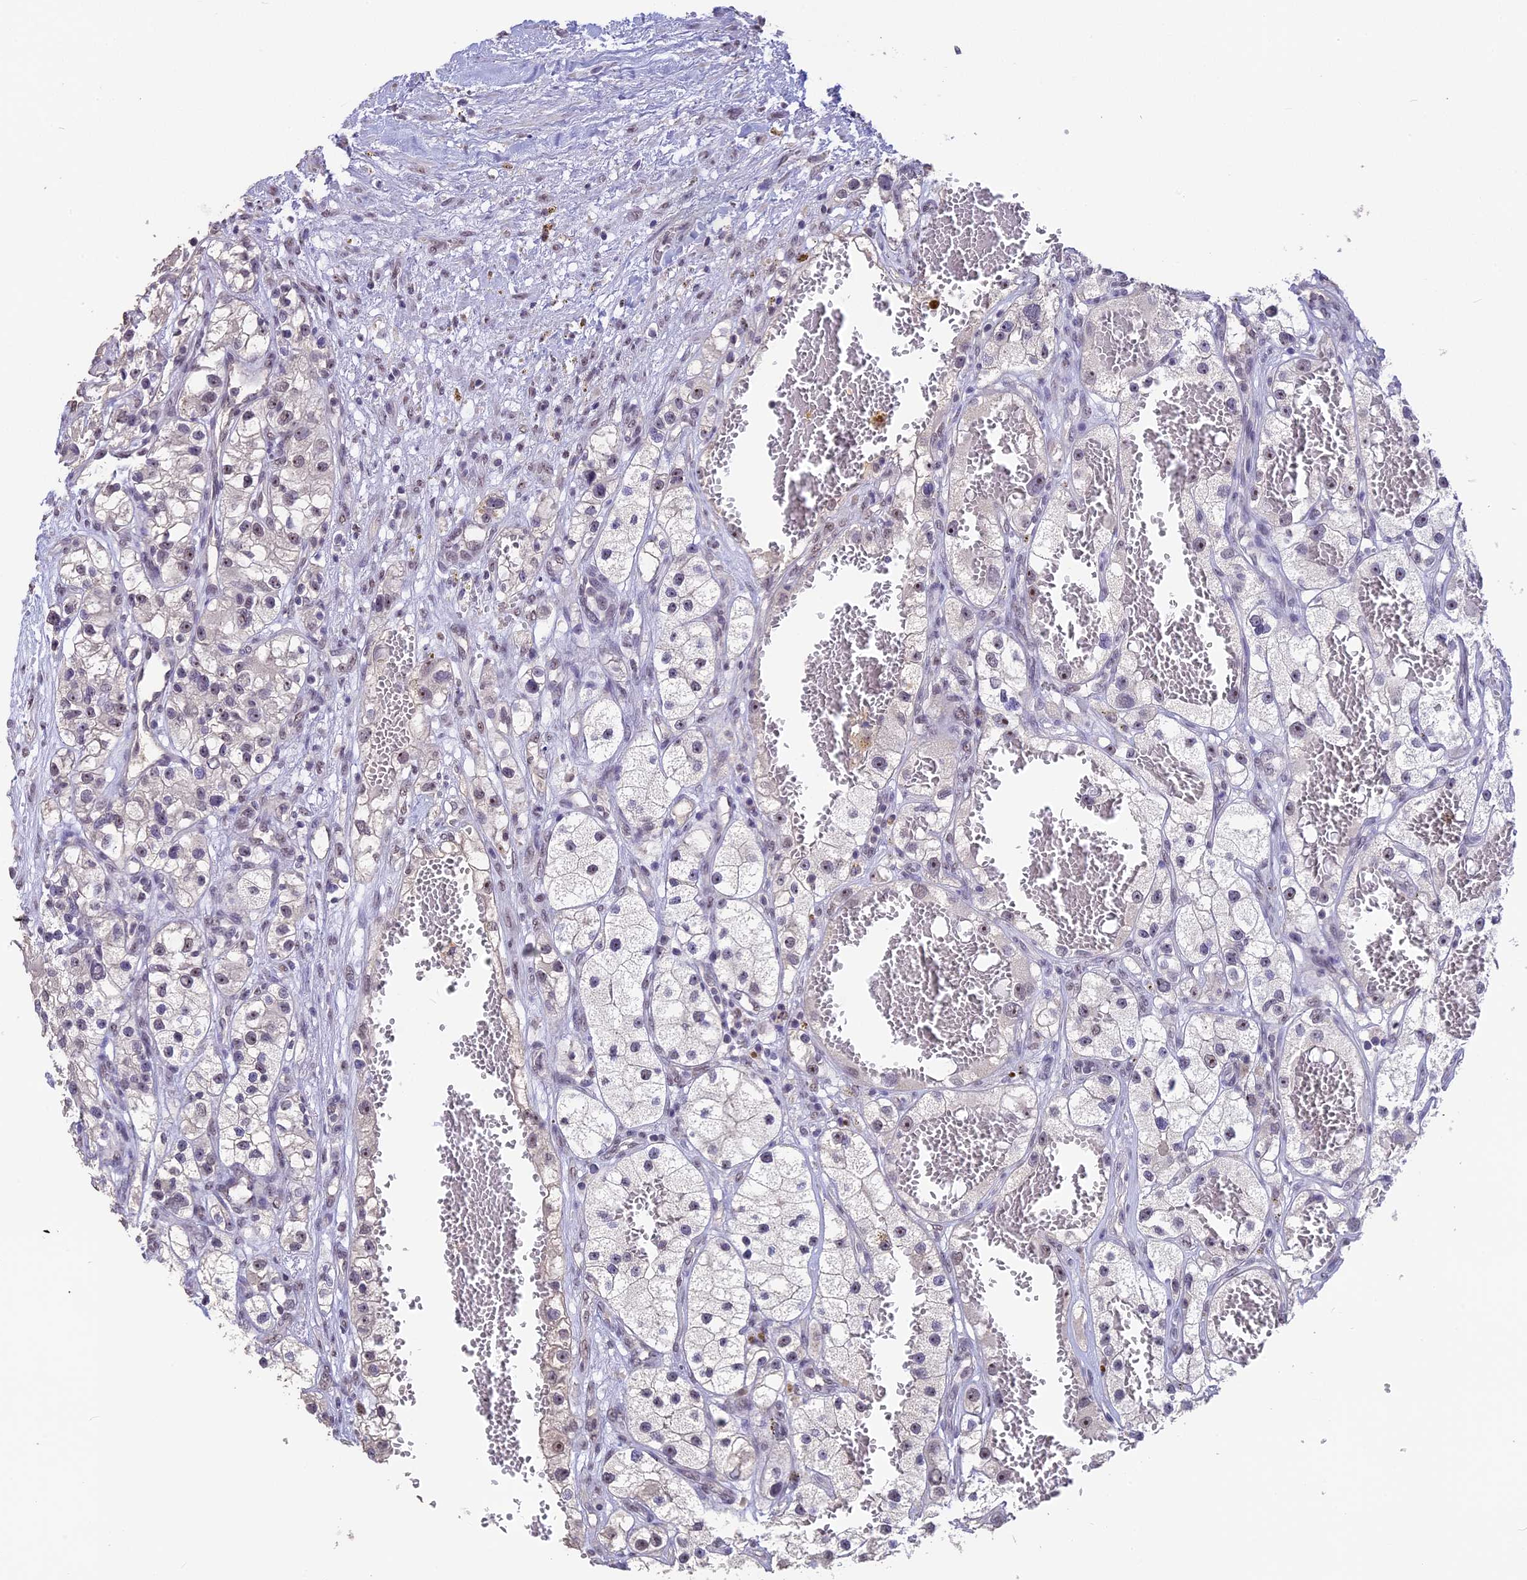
{"staining": {"intensity": "weak", "quantity": "<25%", "location": "nuclear"}, "tissue": "renal cancer", "cell_type": "Tumor cells", "image_type": "cancer", "snomed": [{"axis": "morphology", "description": "Adenocarcinoma, NOS"}, {"axis": "topography", "description": "Kidney"}], "caption": "This histopathology image is of renal adenocarcinoma stained with IHC to label a protein in brown with the nuclei are counter-stained blue. There is no positivity in tumor cells.", "gene": "SETD2", "patient": {"sex": "female", "age": 57}}